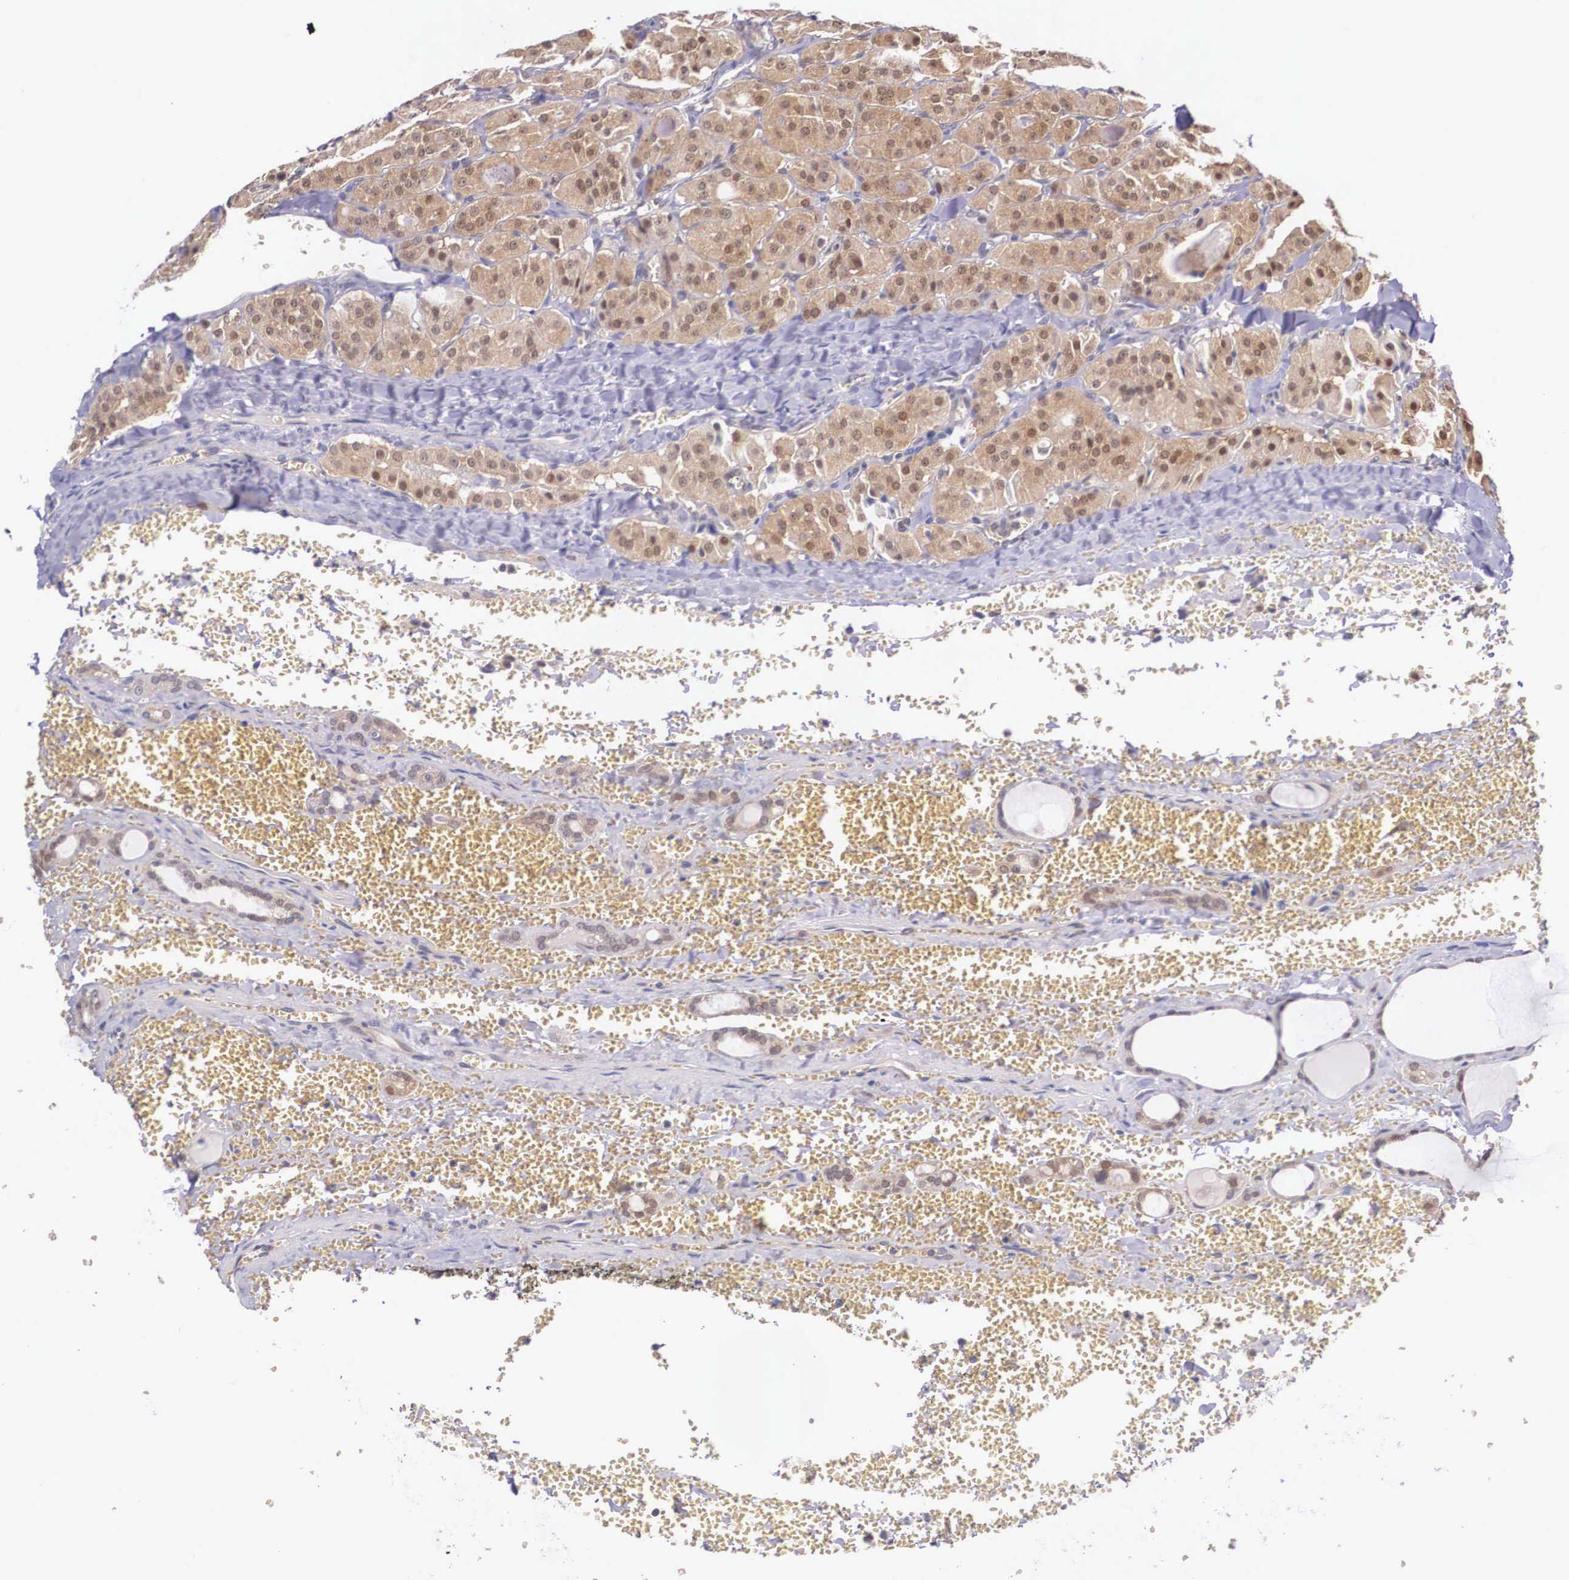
{"staining": {"intensity": "moderate", "quantity": ">75%", "location": "cytoplasmic/membranous"}, "tissue": "thyroid cancer", "cell_type": "Tumor cells", "image_type": "cancer", "snomed": [{"axis": "morphology", "description": "Carcinoma, NOS"}, {"axis": "topography", "description": "Thyroid gland"}], "caption": "This is an image of immunohistochemistry staining of carcinoma (thyroid), which shows moderate positivity in the cytoplasmic/membranous of tumor cells.", "gene": "IGBP1", "patient": {"sex": "male", "age": 76}}